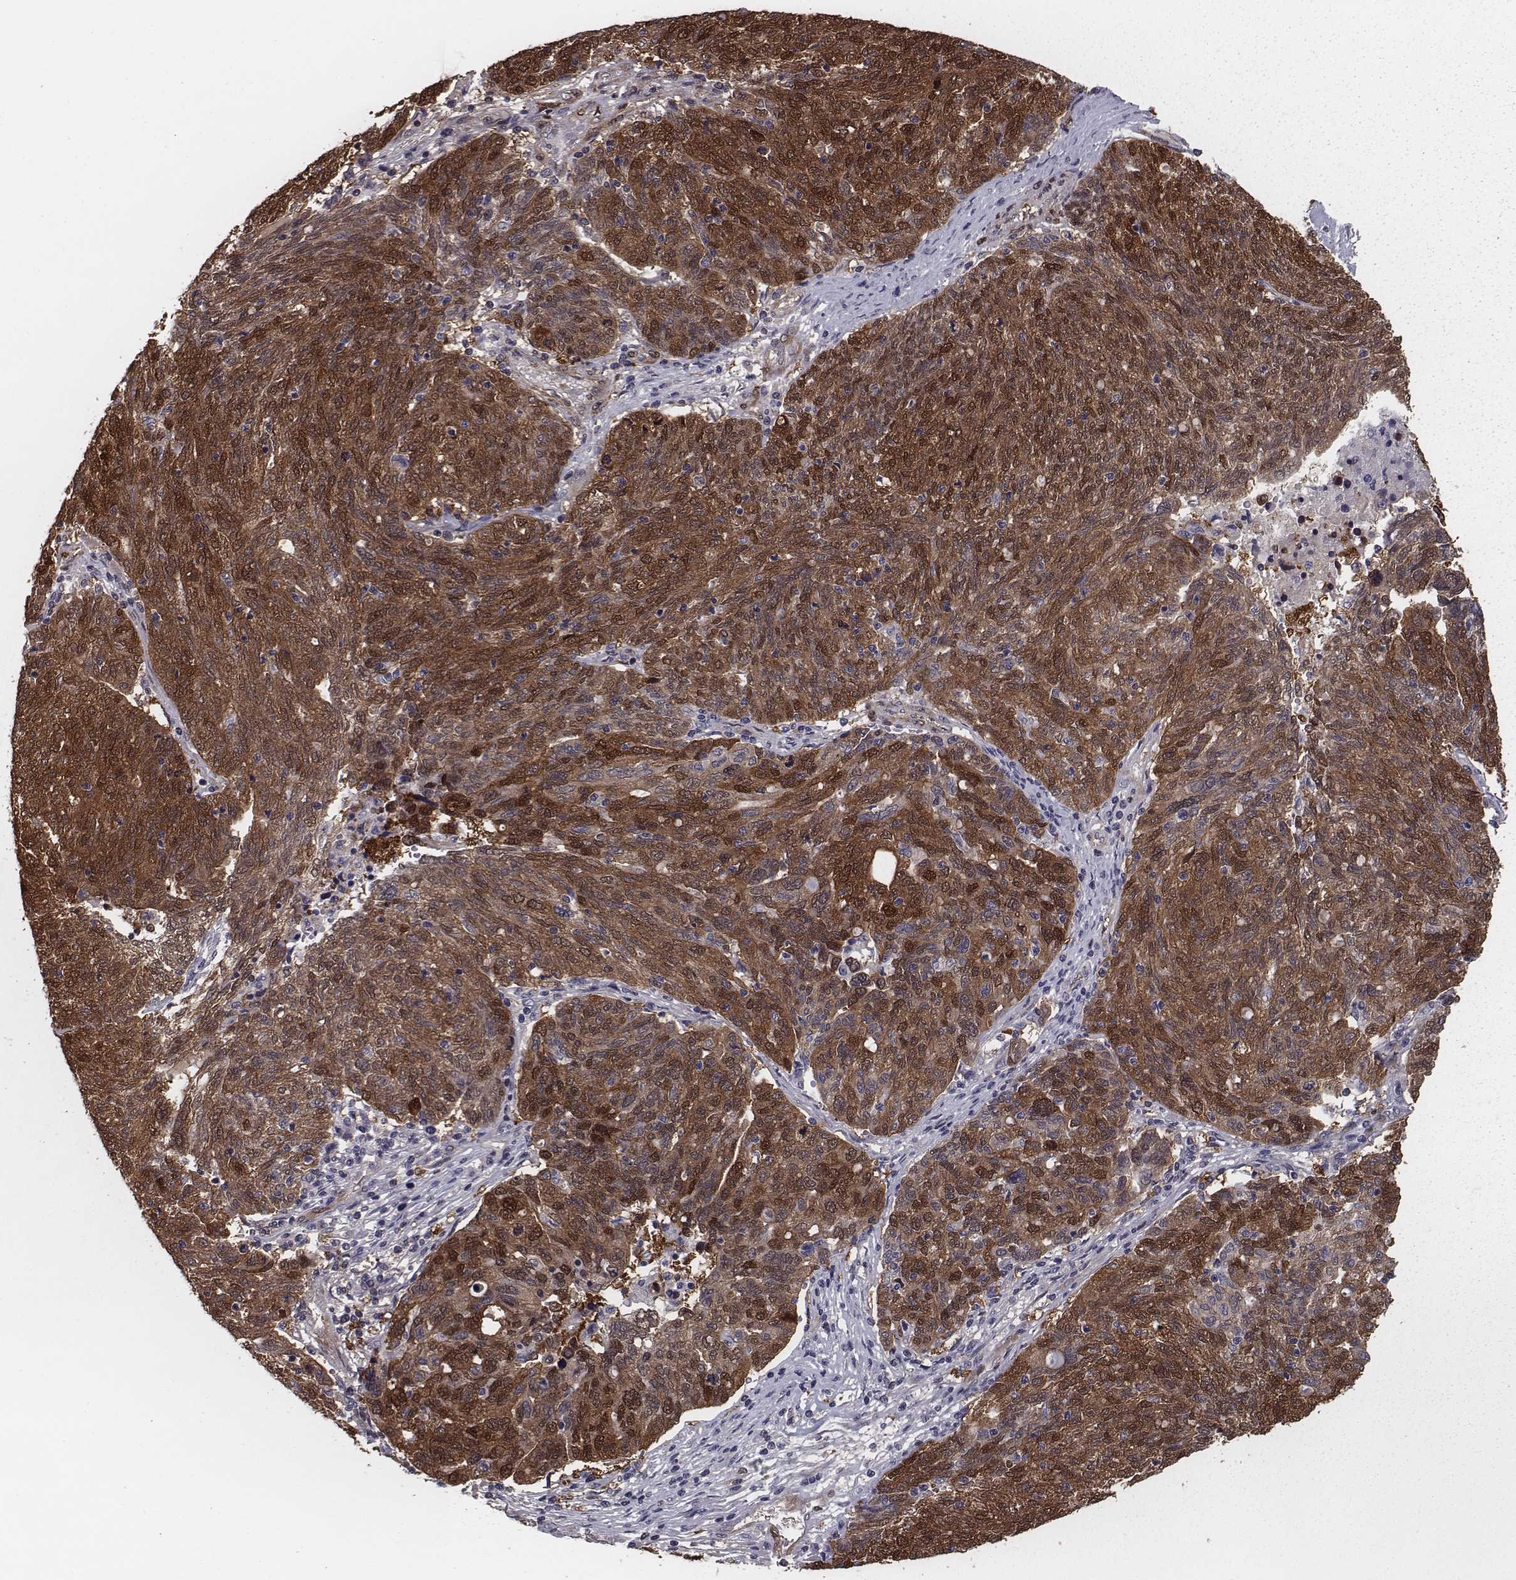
{"staining": {"intensity": "strong", "quantity": ">75%", "location": "cytoplasmic/membranous"}, "tissue": "ovarian cancer", "cell_type": "Tumor cells", "image_type": "cancer", "snomed": [{"axis": "morphology", "description": "Carcinoma, endometroid"}, {"axis": "topography", "description": "Ovary"}], "caption": "Ovarian endometroid carcinoma was stained to show a protein in brown. There is high levels of strong cytoplasmic/membranous expression in approximately >75% of tumor cells.", "gene": "ISYNA1", "patient": {"sex": "female", "age": 58}}